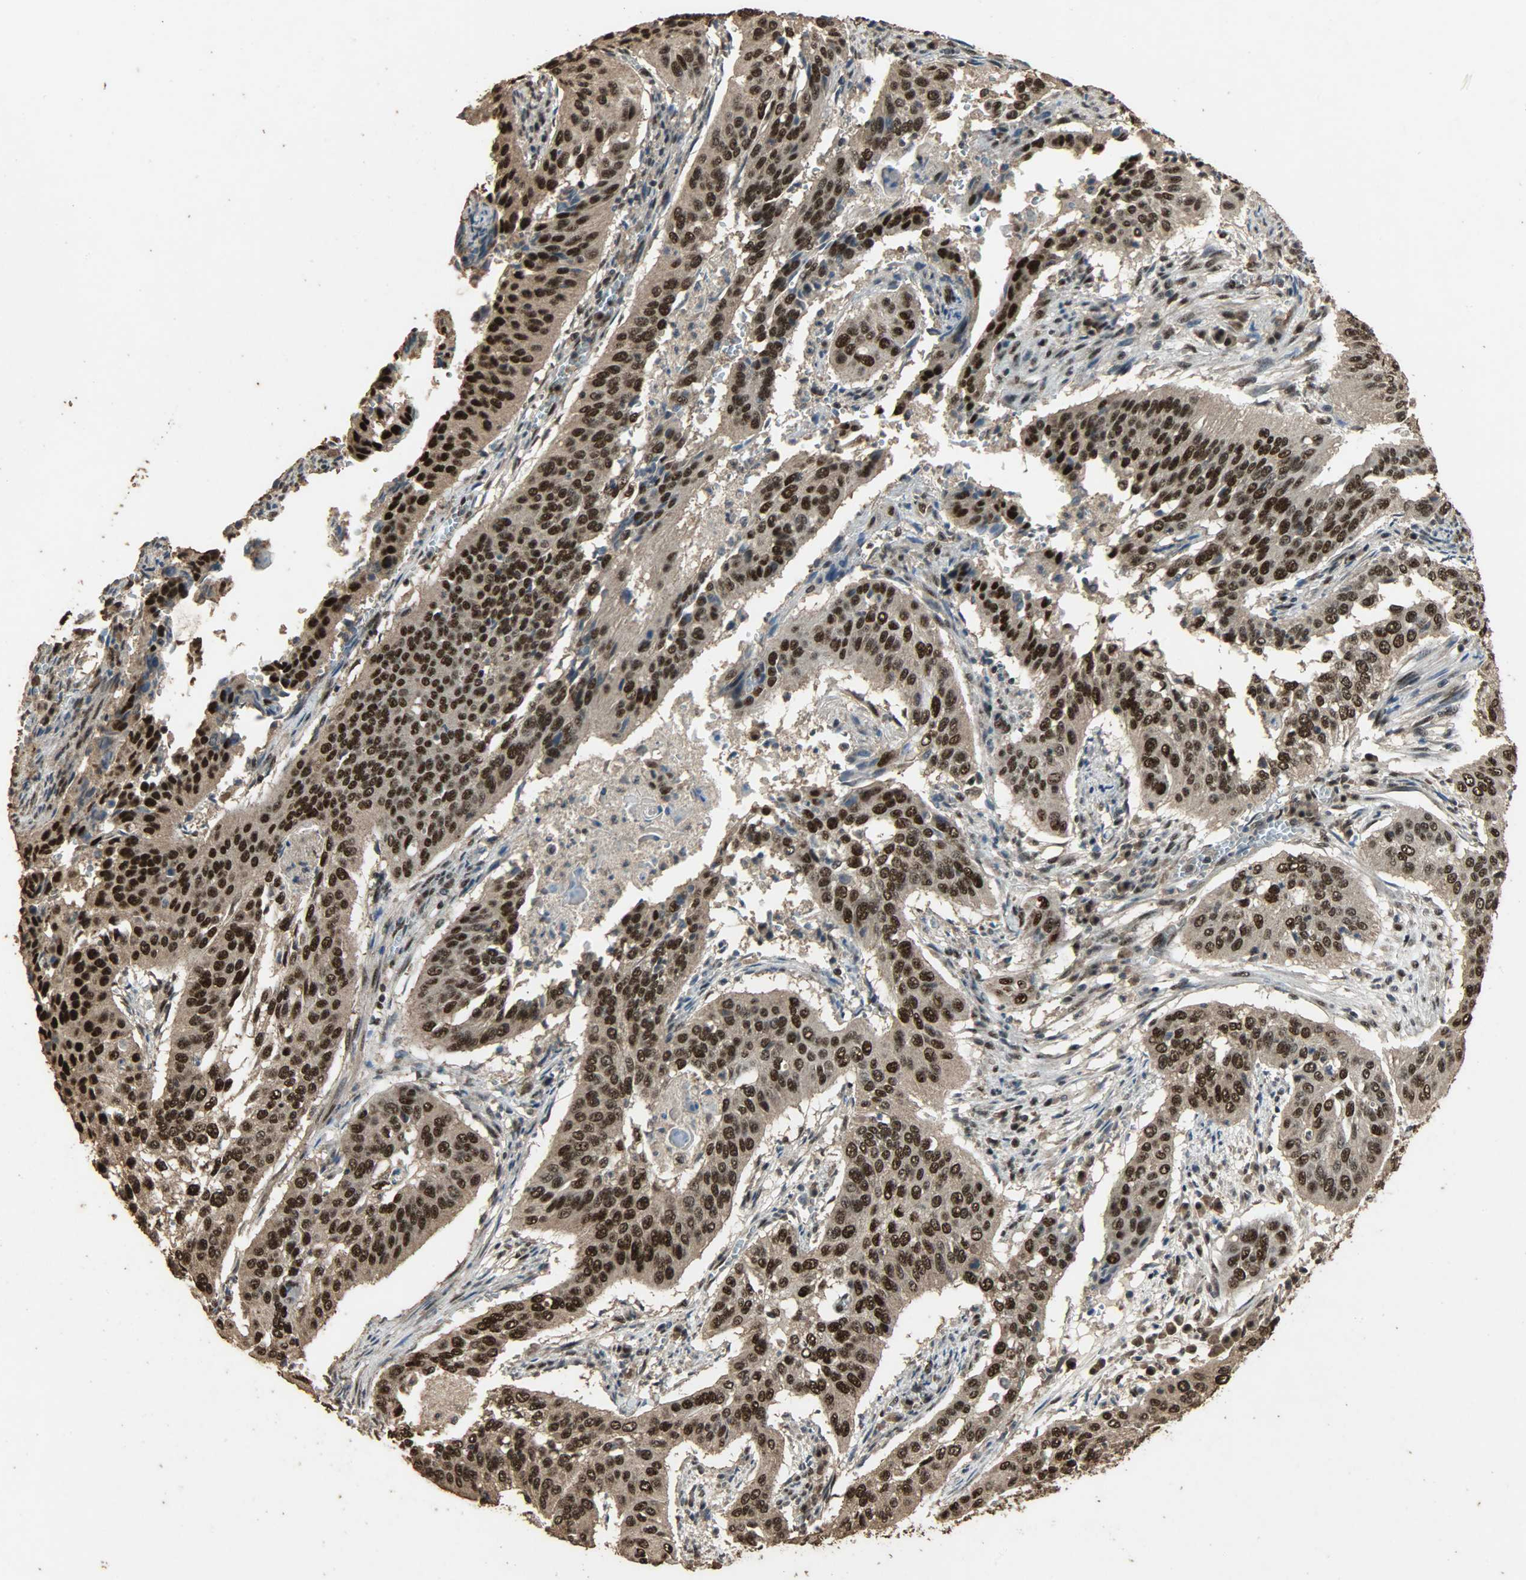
{"staining": {"intensity": "strong", "quantity": ">75%", "location": "cytoplasmic/membranous,nuclear"}, "tissue": "cervical cancer", "cell_type": "Tumor cells", "image_type": "cancer", "snomed": [{"axis": "morphology", "description": "Squamous cell carcinoma, NOS"}, {"axis": "topography", "description": "Cervix"}], "caption": "Protein staining reveals strong cytoplasmic/membranous and nuclear staining in approximately >75% of tumor cells in cervical cancer (squamous cell carcinoma). (DAB (3,3'-diaminobenzidine) IHC with brightfield microscopy, high magnification).", "gene": "CCNT2", "patient": {"sex": "female", "age": 39}}